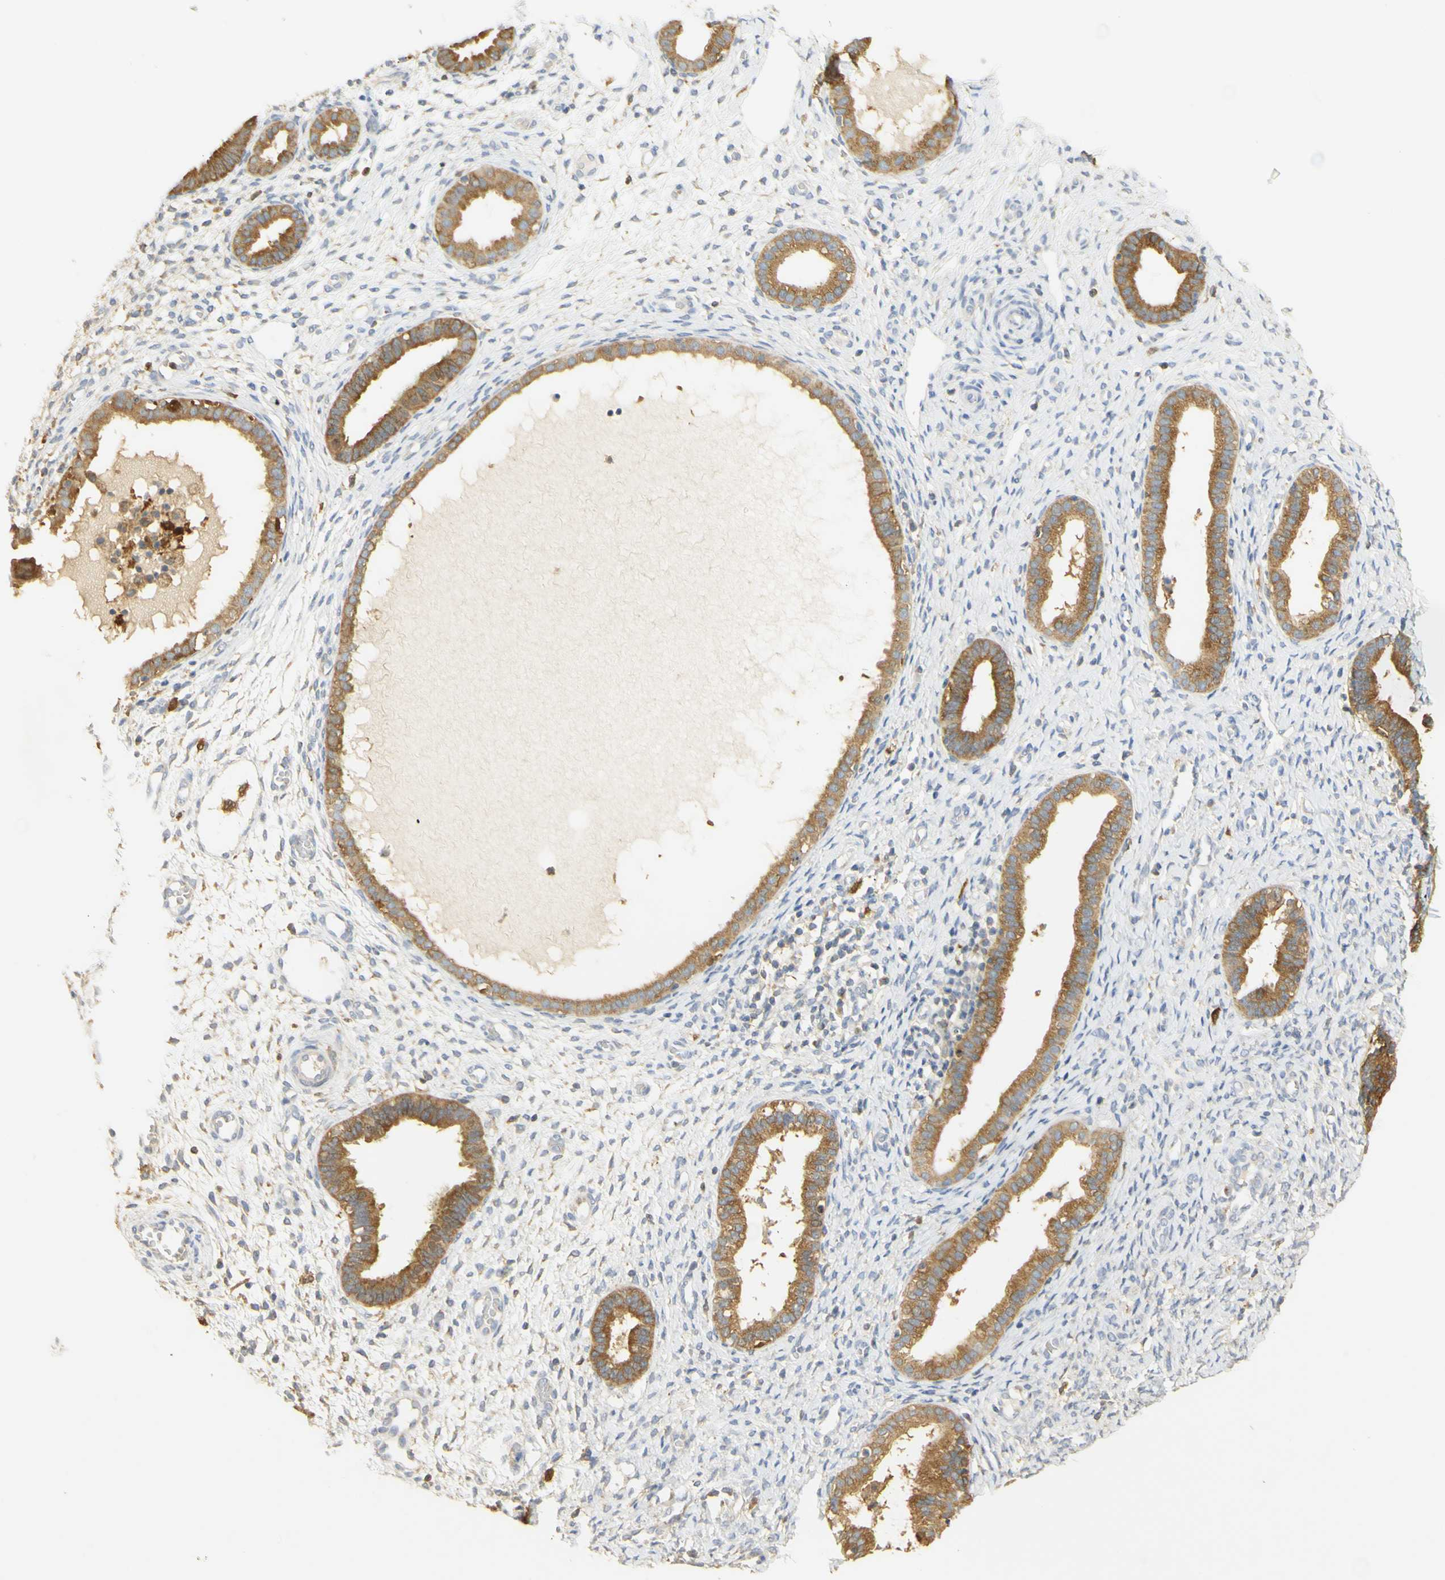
{"staining": {"intensity": "moderate", "quantity": "<25%", "location": "cytoplasmic/membranous"}, "tissue": "endometrium", "cell_type": "Cells in endometrial stroma", "image_type": "normal", "snomed": [{"axis": "morphology", "description": "Normal tissue, NOS"}, {"axis": "topography", "description": "Endometrium"}], "caption": "Protein analysis of normal endometrium demonstrates moderate cytoplasmic/membranous expression in approximately <25% of cells in endometrial stroma. The staining was performed using DAB to visualize the protein expression in brown, while the nuclei were stained in blue with hematoxylin (Magnification: 20x).", "gene": "PAK1", "patient": {"sex": "female", "age": 61}}